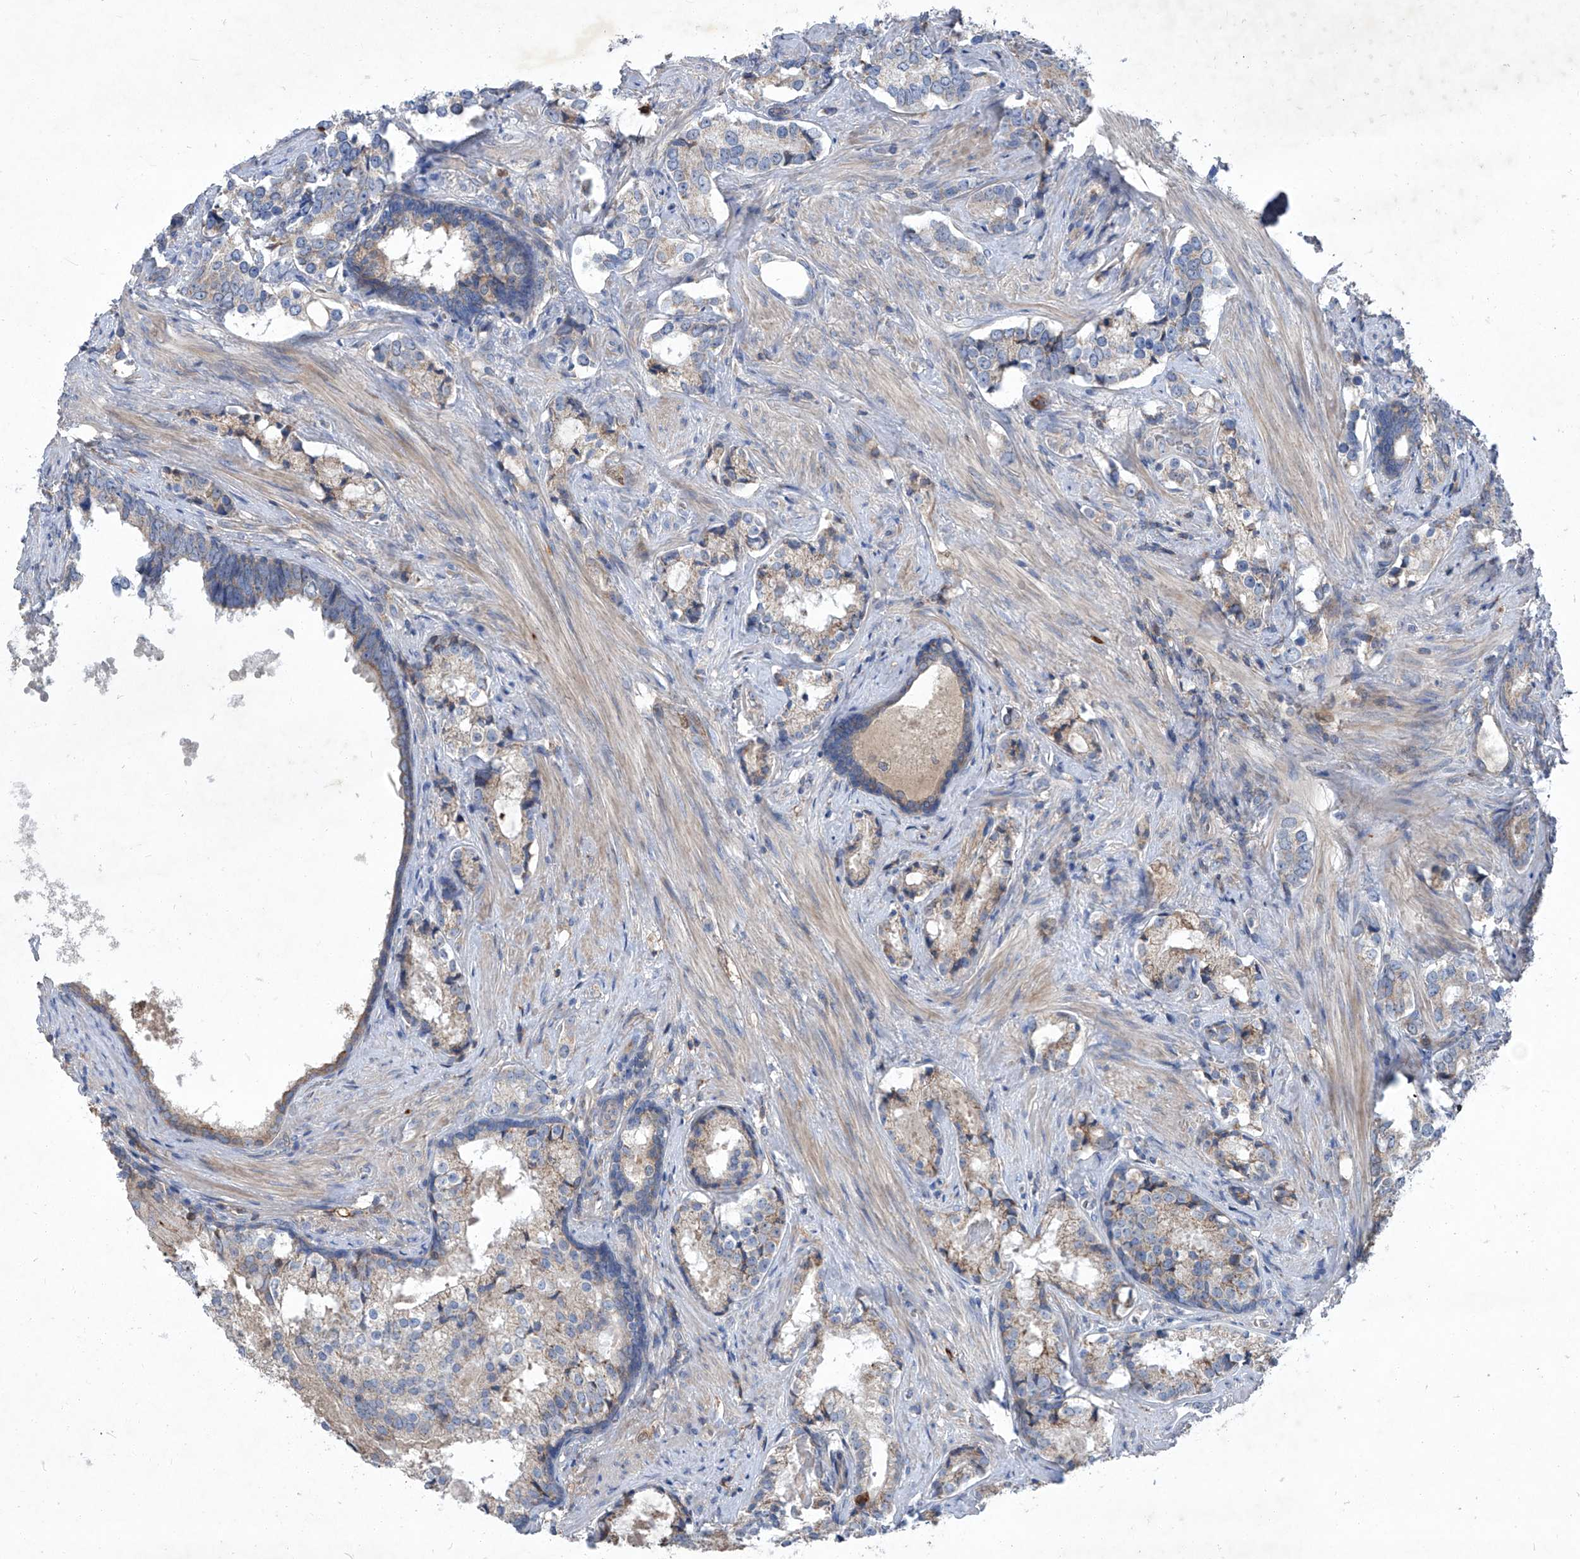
{"staining": {"intensity": "negative", "quantity": "none", "location": "none"}, "tissue": "prostate cancer", "cell_type": "Tumor cells", "image_type": "cancer", "snomed": [{"axis": "morphology", "description": "Adenocarcinoma, High grade"}, {"axis": "topography", "description": "Prostate"}], "caption": "High magnification brightfield microscopy of prostate high-grade adenocarcinoma stained with DAB (brown) and counterstained with hematoxylin (blue): tumor cells show no significant staining.", "gene": "EPHA8", "patient": {"sex": "male", "age": 58}}